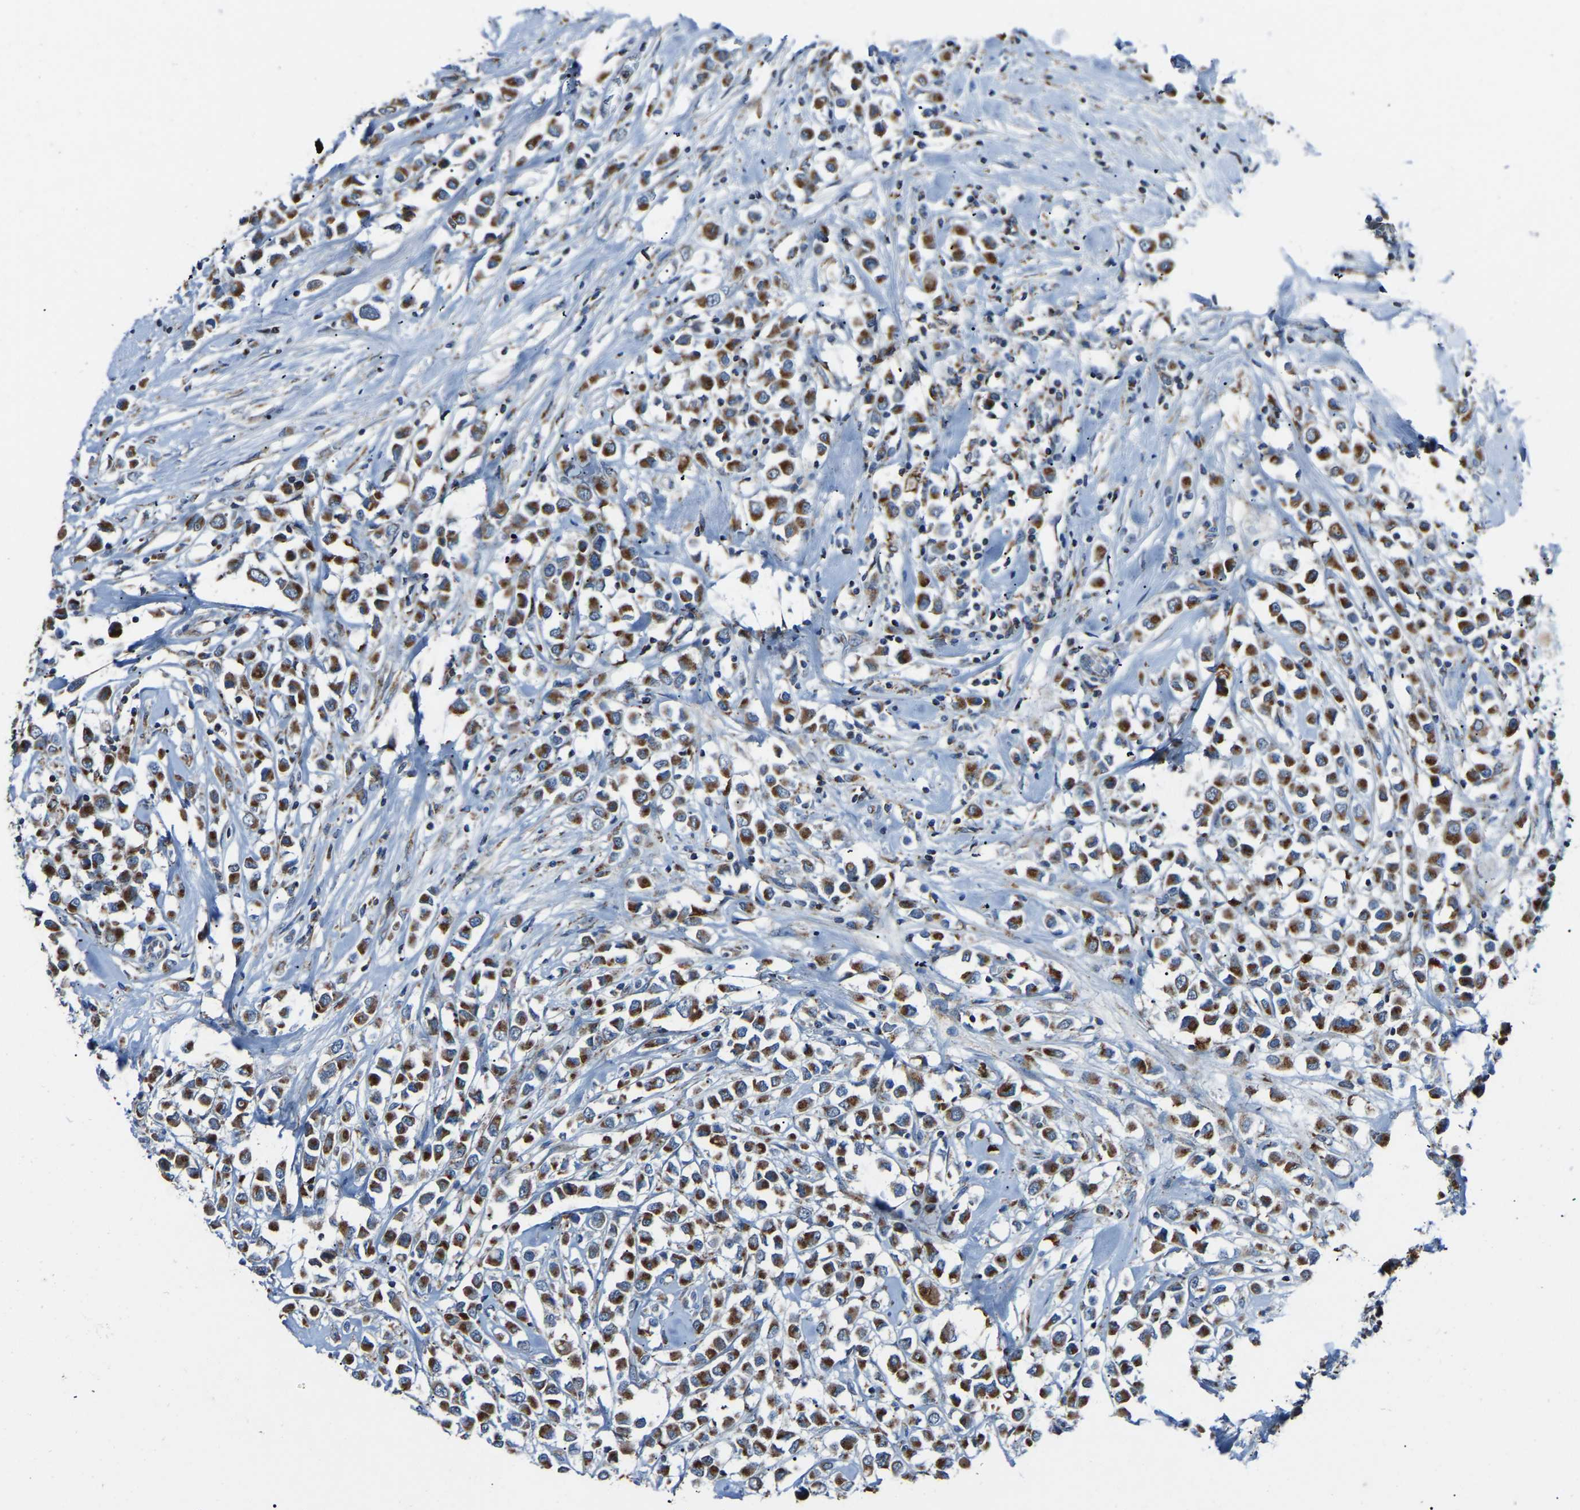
{"staining": {"intensity": "strong", "quantity": ">75%", "location": "cytoplasmic/membranous"}, "tissue": "breast cancer", "cell_type": "Tumor cells", "image_type": "cancer", "snomed": [{"axis": "morphology", "description": "Duct carcinoma"}, {"axis": "topography", "description": "Breast"}], "caption": "Immunohistochemical staining of human breast cancer shows high levels of strong cytoplasmic/membranous protein expression in approximately >75% of tumor cells.", "gene": "CANT1", "patient": {"sex": "female", "age": 61}}